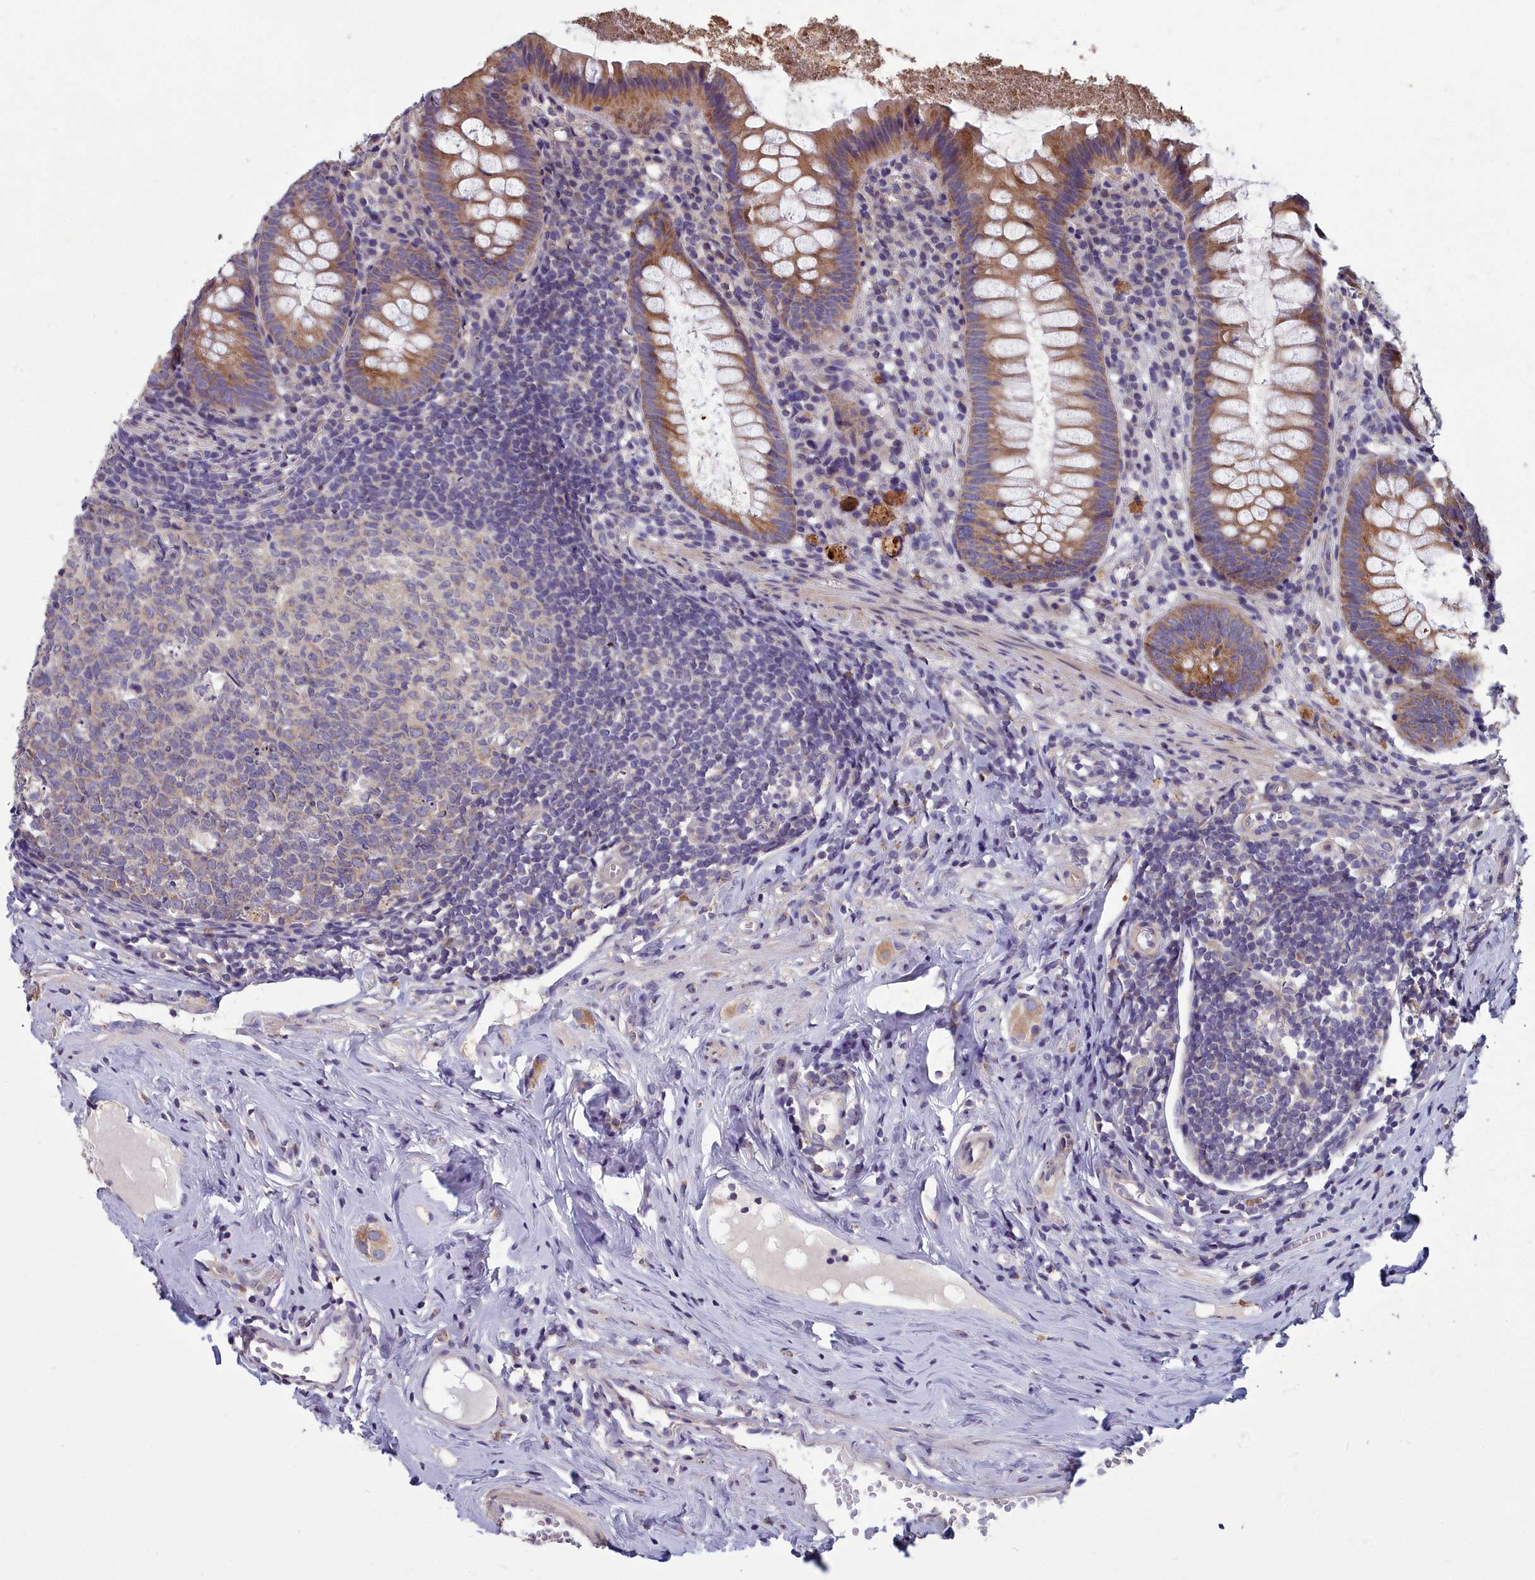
{"staining": {"intensity": "moderate", "quantity": ">75%", "location": "cytoplasmic/membranous"}, "tissue": "appendix", "cell_type": "Glandular cells", "image_type": "normal", "snomed": [{"axis": "morphology", "description": "Normal tissue, NOS"}, {"axis": "topography", "description": "Appendix"}], "caption": "Immunohistochemical staining of benign human appendix shows >75% levels of moderate cytoplasmic/membranous protein expression in about >75% of glandular cells.", "gene": "COX20", "patient": {"sex": "female", "age": 51}}